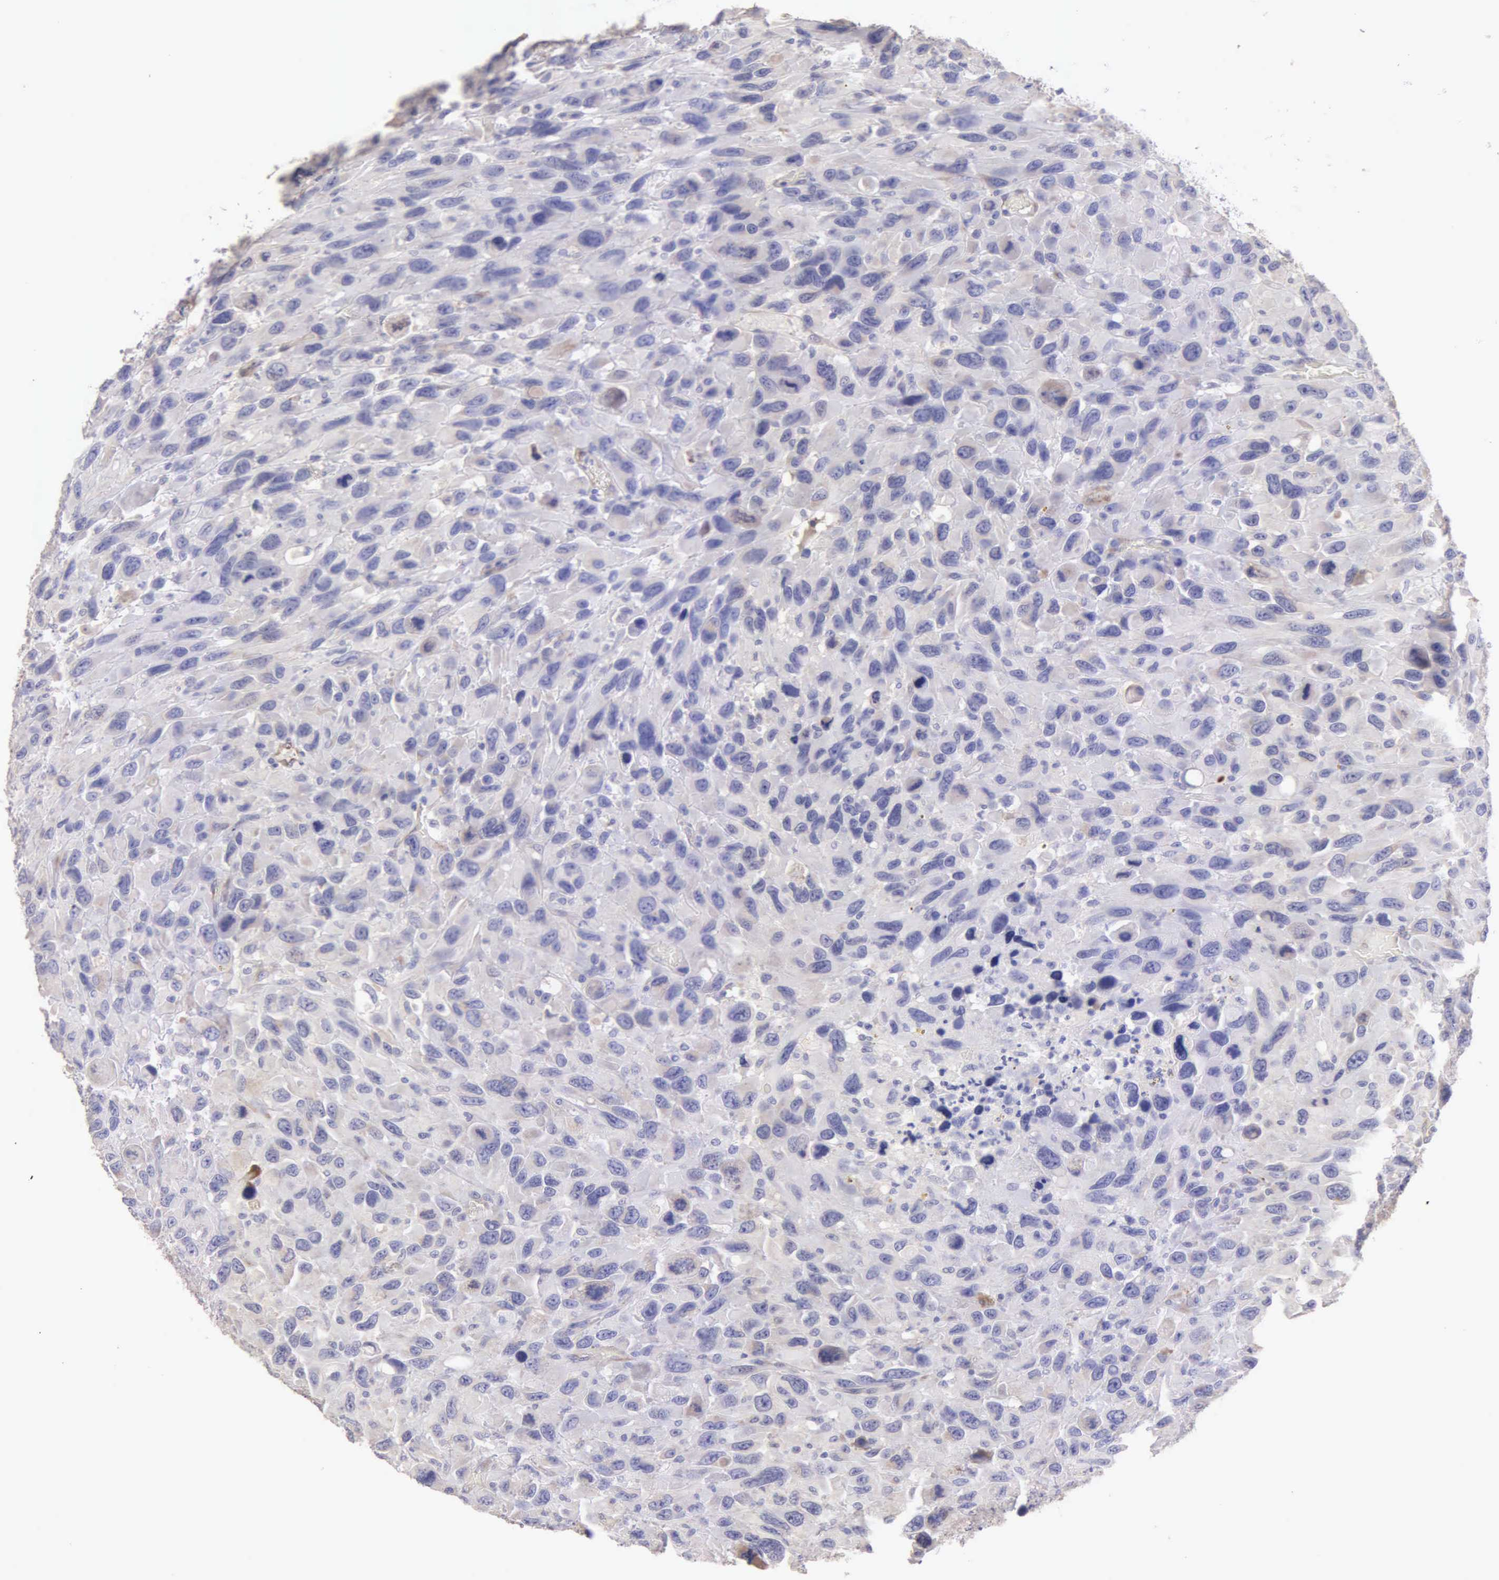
{"staining": {"intensity": "negative", "quantity": "none", "location": "none"}, "tissue": "renal cancer", "cell_type": "Tumor cells", "image_type": "cancer", "snomed": [{"axis": "morphology", "description": "Adenocarcinoma, NOS"}, {"axis": "topography", "description": "Kidney"}], "caption": "Immunohistochemical staining of renal adenocarcinoma reveals no significant staining in tumor cells.", "gene": "APP", "patient": {"sex": "male", "age": 79}}